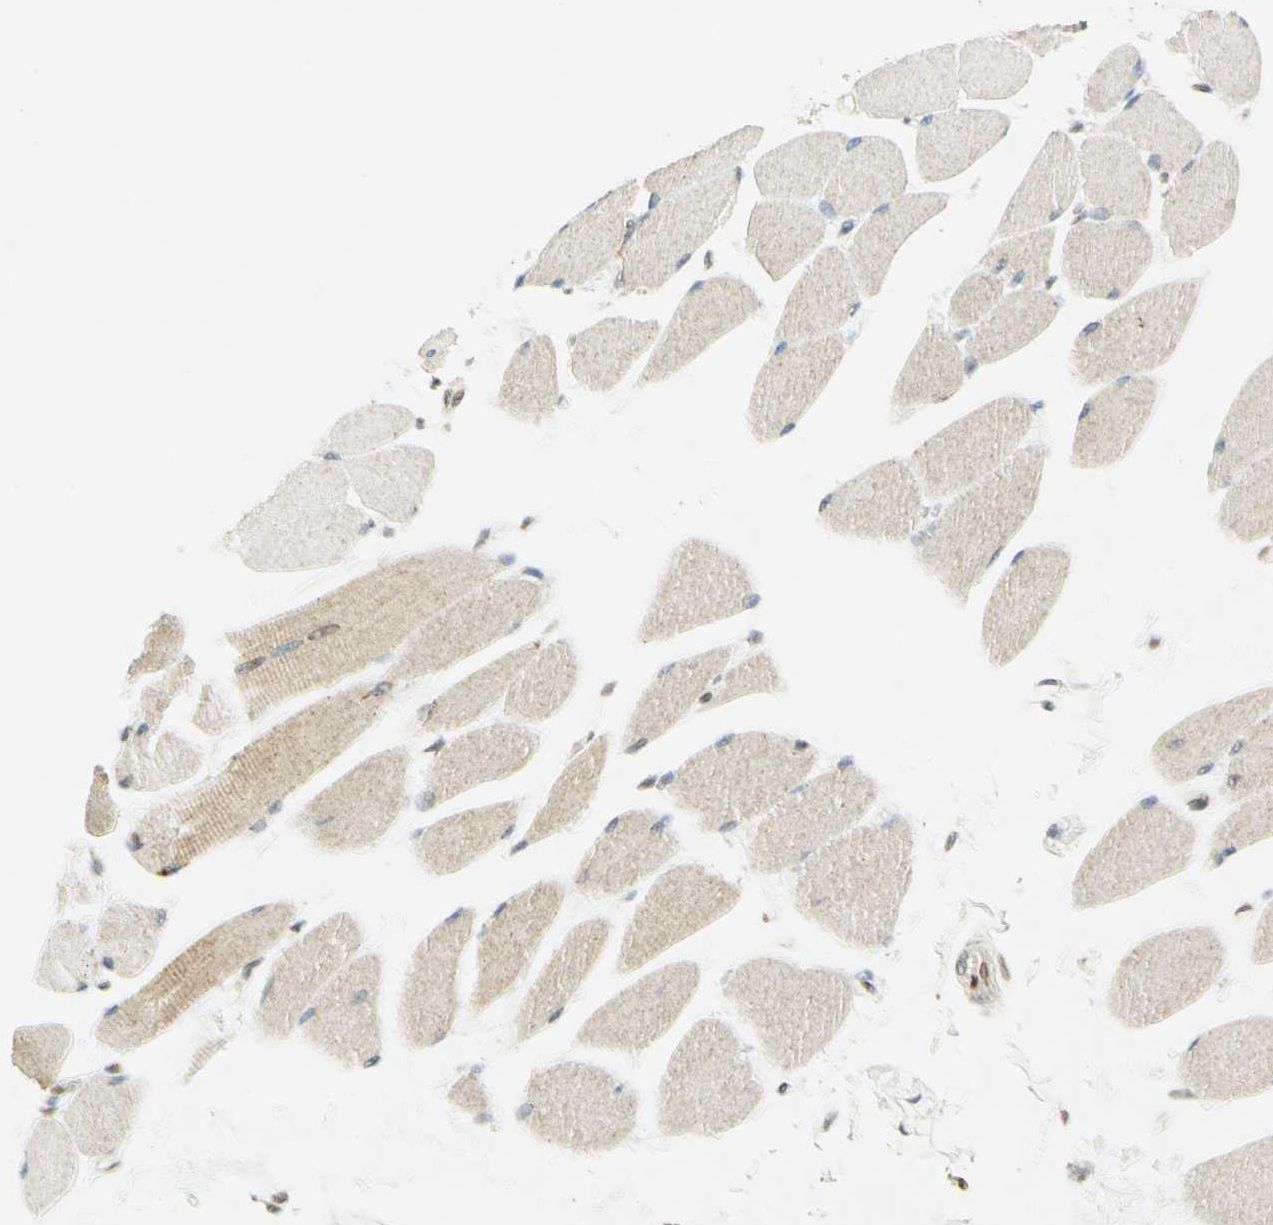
{"staining": {"intensity": "moderate", "quantity": ">75%", "location": "cytoplasmic/membranous"}, "tissue": "skeletal muscle", "cell_type": "Myocytes", "image_type": "normal", "snomed": [{"axis": "morphology", "description": "Normal tissue, NOS"}, {"axis": "topography", "description": "Skeletal muscle"}, {"axis": "topography", "description": "Oral tissue"}, {"axis": "topography", "description": "Peripheral nerve tissue"}], "caption": "Moderate cytoplasmic/membranous positivity is seen in about >75% of myocytes in unremarkable skeletal muscle. (DAB (3,3'-diaminobenzidine) IHC with brightfield microscopy, high magnification).", "gene": "E2F1", "patient": {"sex": "female", "age": 84}}